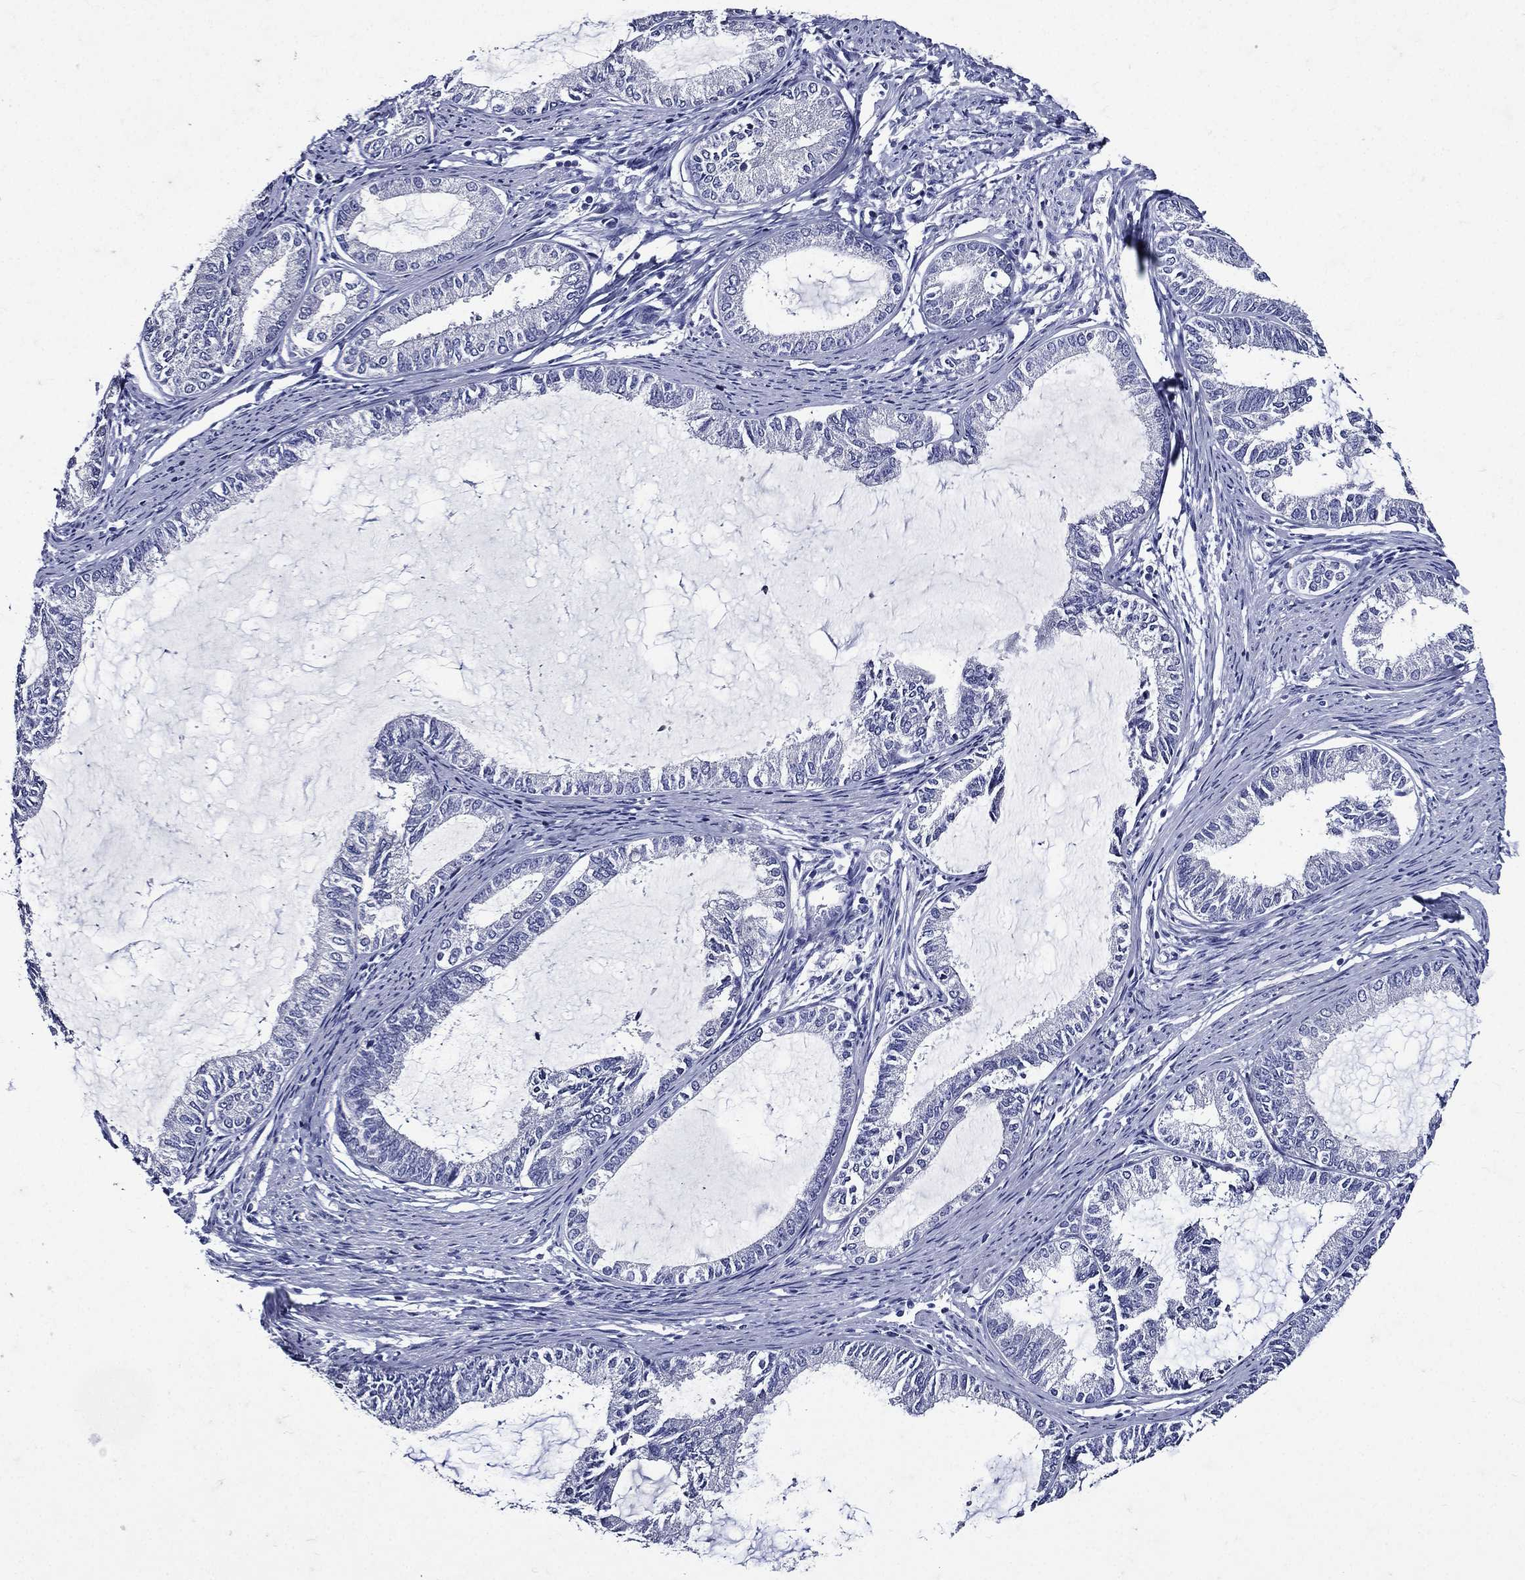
{"staining": {"intensity": "negative", "quantity": "none", "location": "none"}, "tissue": "endometrial cancer", "cell_type": "Tumor cells", "image_type": "cancer", "snomed": [{"axis": "morphology", "description": "Adenocarcinoma, NOS"}, {"axis": "topography", "description": "Endometrium"}], "caption": "High magnification brightfield microscopy of adenocarcinoma (endometrial) stained with DAB (3,3'-diaminobenzidine) (brown) and counterstained with hematoxylin (blue): tumor cells show no significant staining.", "gene": "TGM1", "patient": {"sex": "female", "age": 86}}